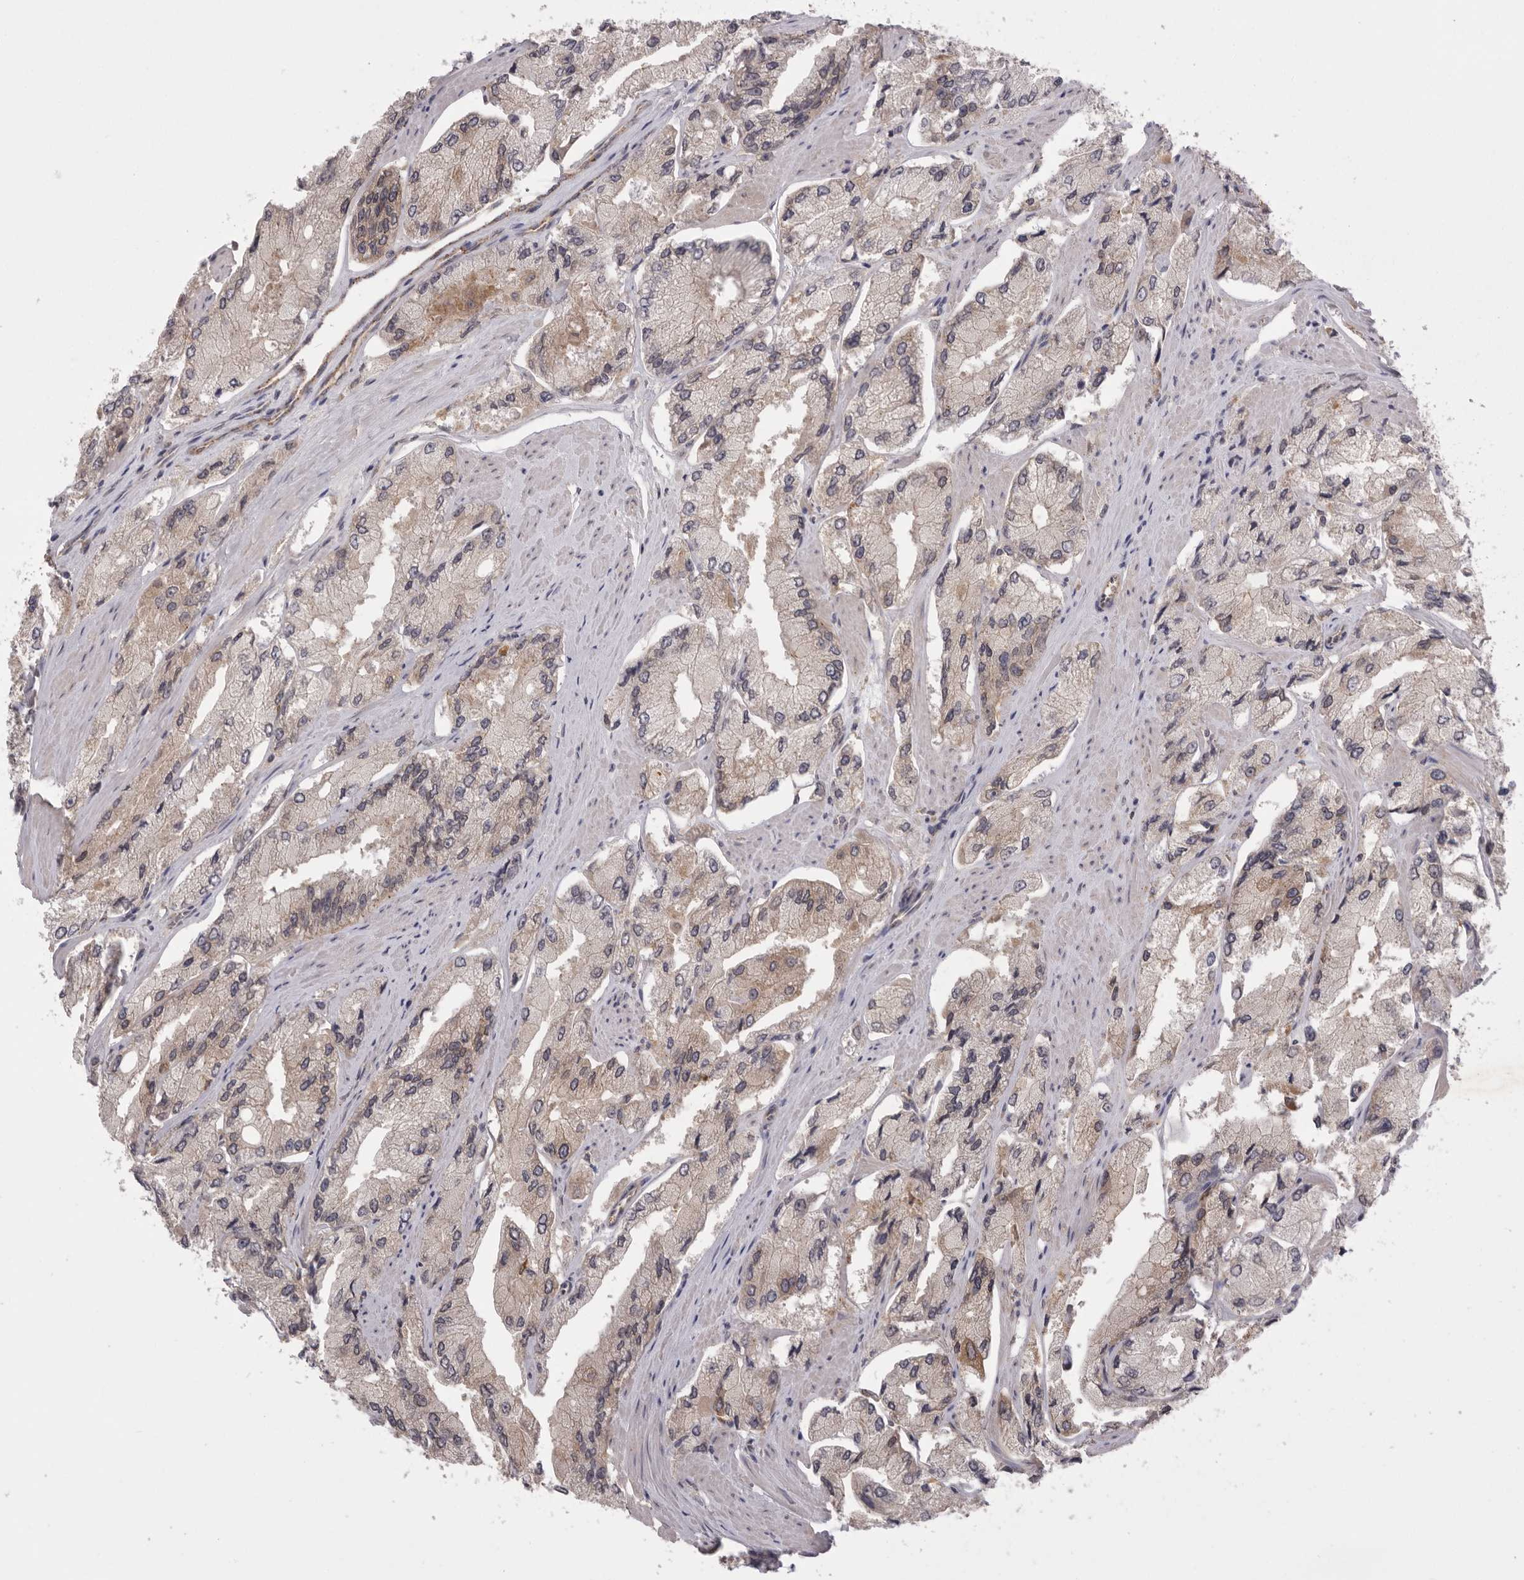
{"staining": {"intensity": "weak", "quantity": "25%-75%", "location": "cytoplasmic/membranous"}, "tissue": "prostate cancer", "cell_type": "Tumor cells", "image_type": "cancer", "snomed": [{"axis": "morphology", "description": "Adenocarcinoma, High grade"}, {"axis": "topography", "description": "Prostate"}], "caption": "IHC (DAB) staining of human adenocarcinoma (high-grade) (prostate) shows weak cytoplasmic/membranous protein staining in approximately 25%-75% of tumor cells.", "gene": "TLR3", "patient": {"sex": "male", "age": 58}}